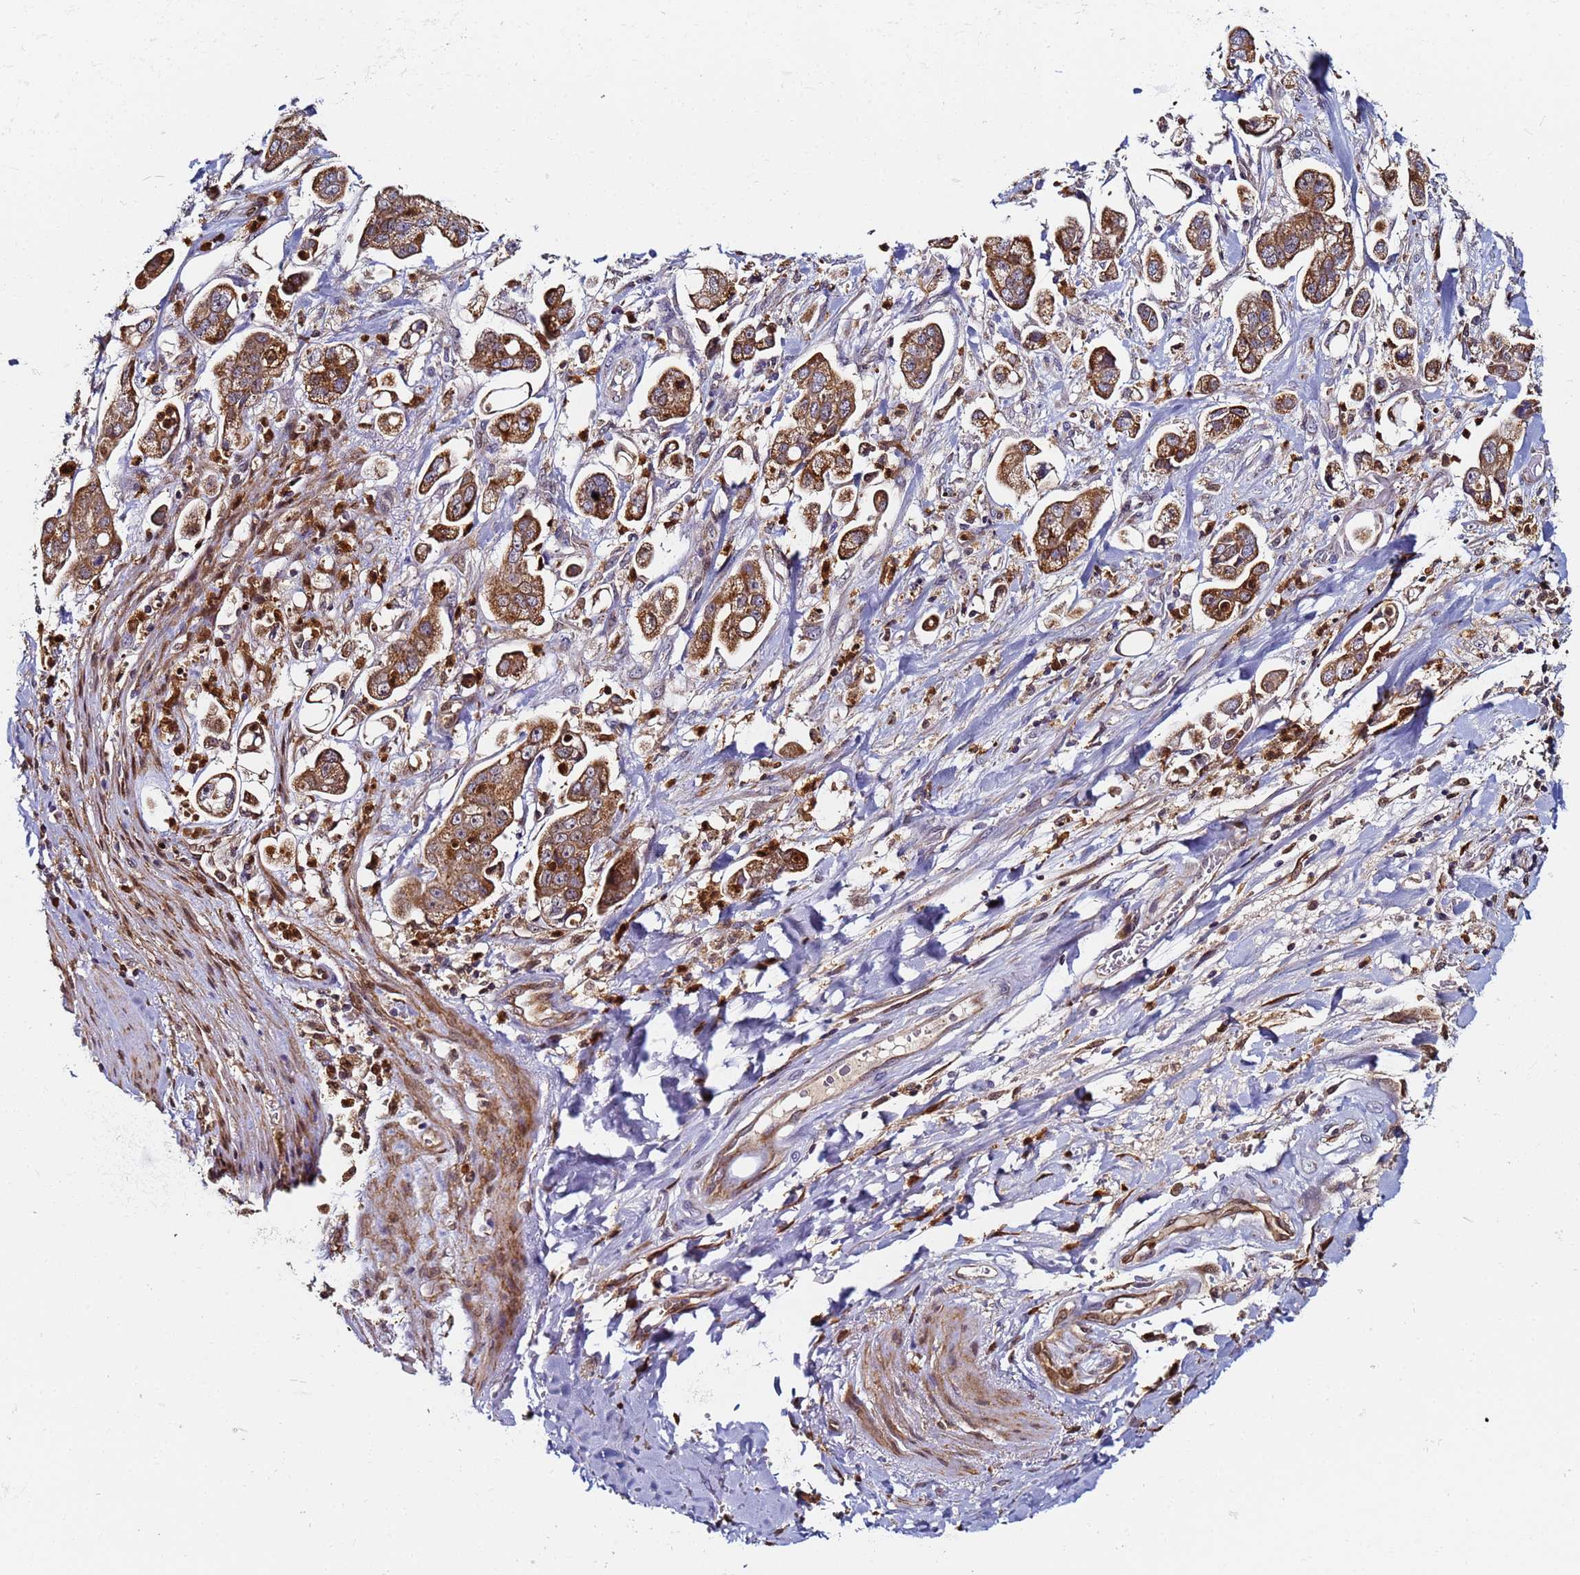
{"staining": {"intensity": "moderate", "quantity": ">75%", "location": "cytoplasmic/membranous"}, "tissue": "stomach cancer", "cell_type": "Tumor cells", "image_type": "cancer", "snomed": [{"axis": "morphology", "description": "Adenocarcinoma, NOS"}, {"axis": "topography", "description": "Stomach"}], "caption": "Stomach adenocarcinoma stained with DAB (3,3'-diaminobenzidine) immunohistochemistry reveals medium levels of moderate cytoplasmic/membranous staining in approximately >75% of tumor cells.", "gene": "CCDC127", "patient": {"sex": "male", "age": 62}}